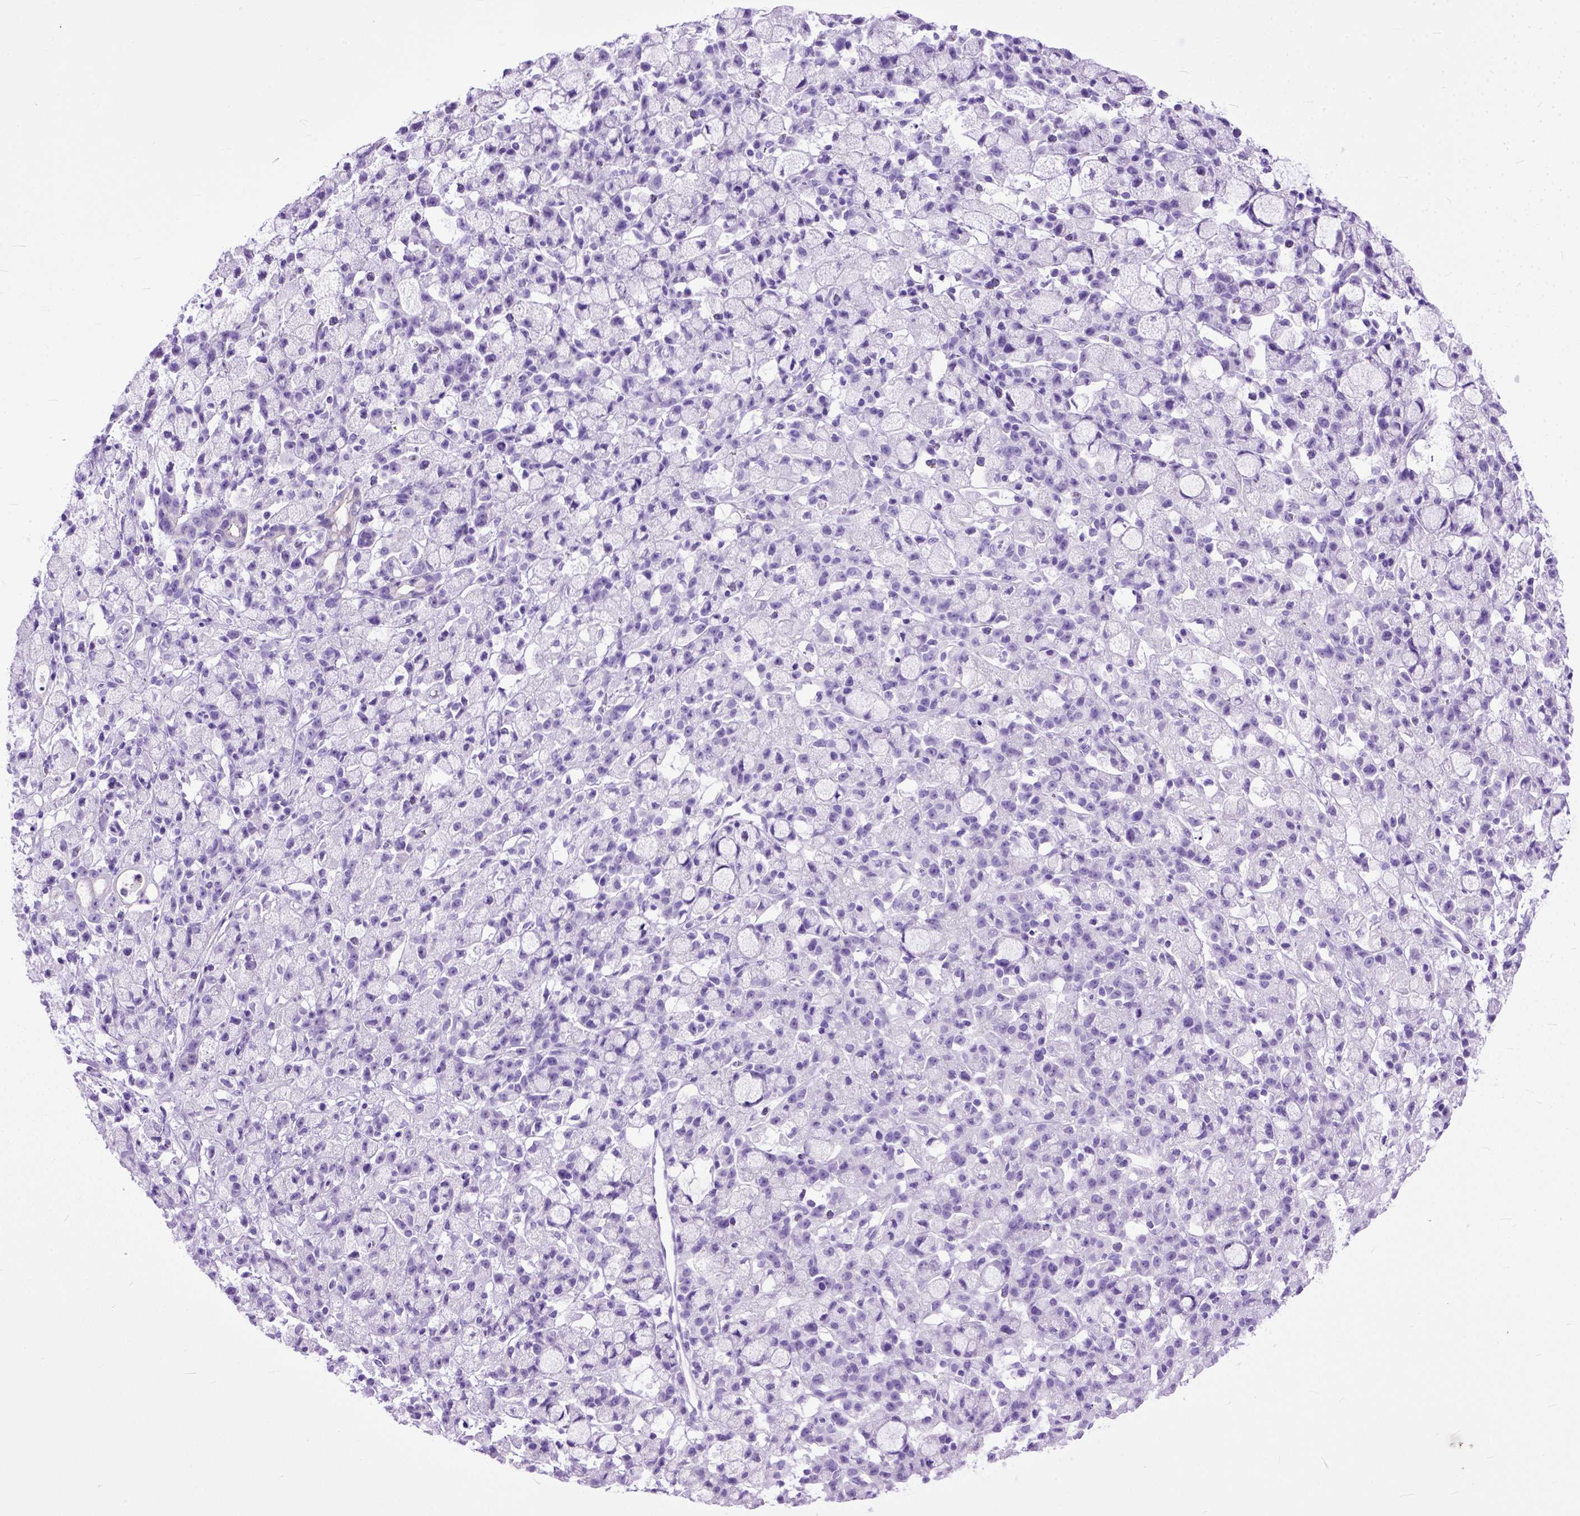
{"staining": {"intensity": "negative", "quantity": "none", "location": "none"}, "tissue": "stomach cancer", "cell_type": "Tumor cells", "image_type": "cancer", "snomed": [{"axis": "morphology", "description": "Adenocarcinoma, NOS"}, {"axis": "topography", "description": "Stomach"}], "caption": "The image demonstrates no significant expression in tumor cells of adenocarcinoma (stomach).", "gene": "GNGT1", "patient": {"sex": "male", "age": 58}}